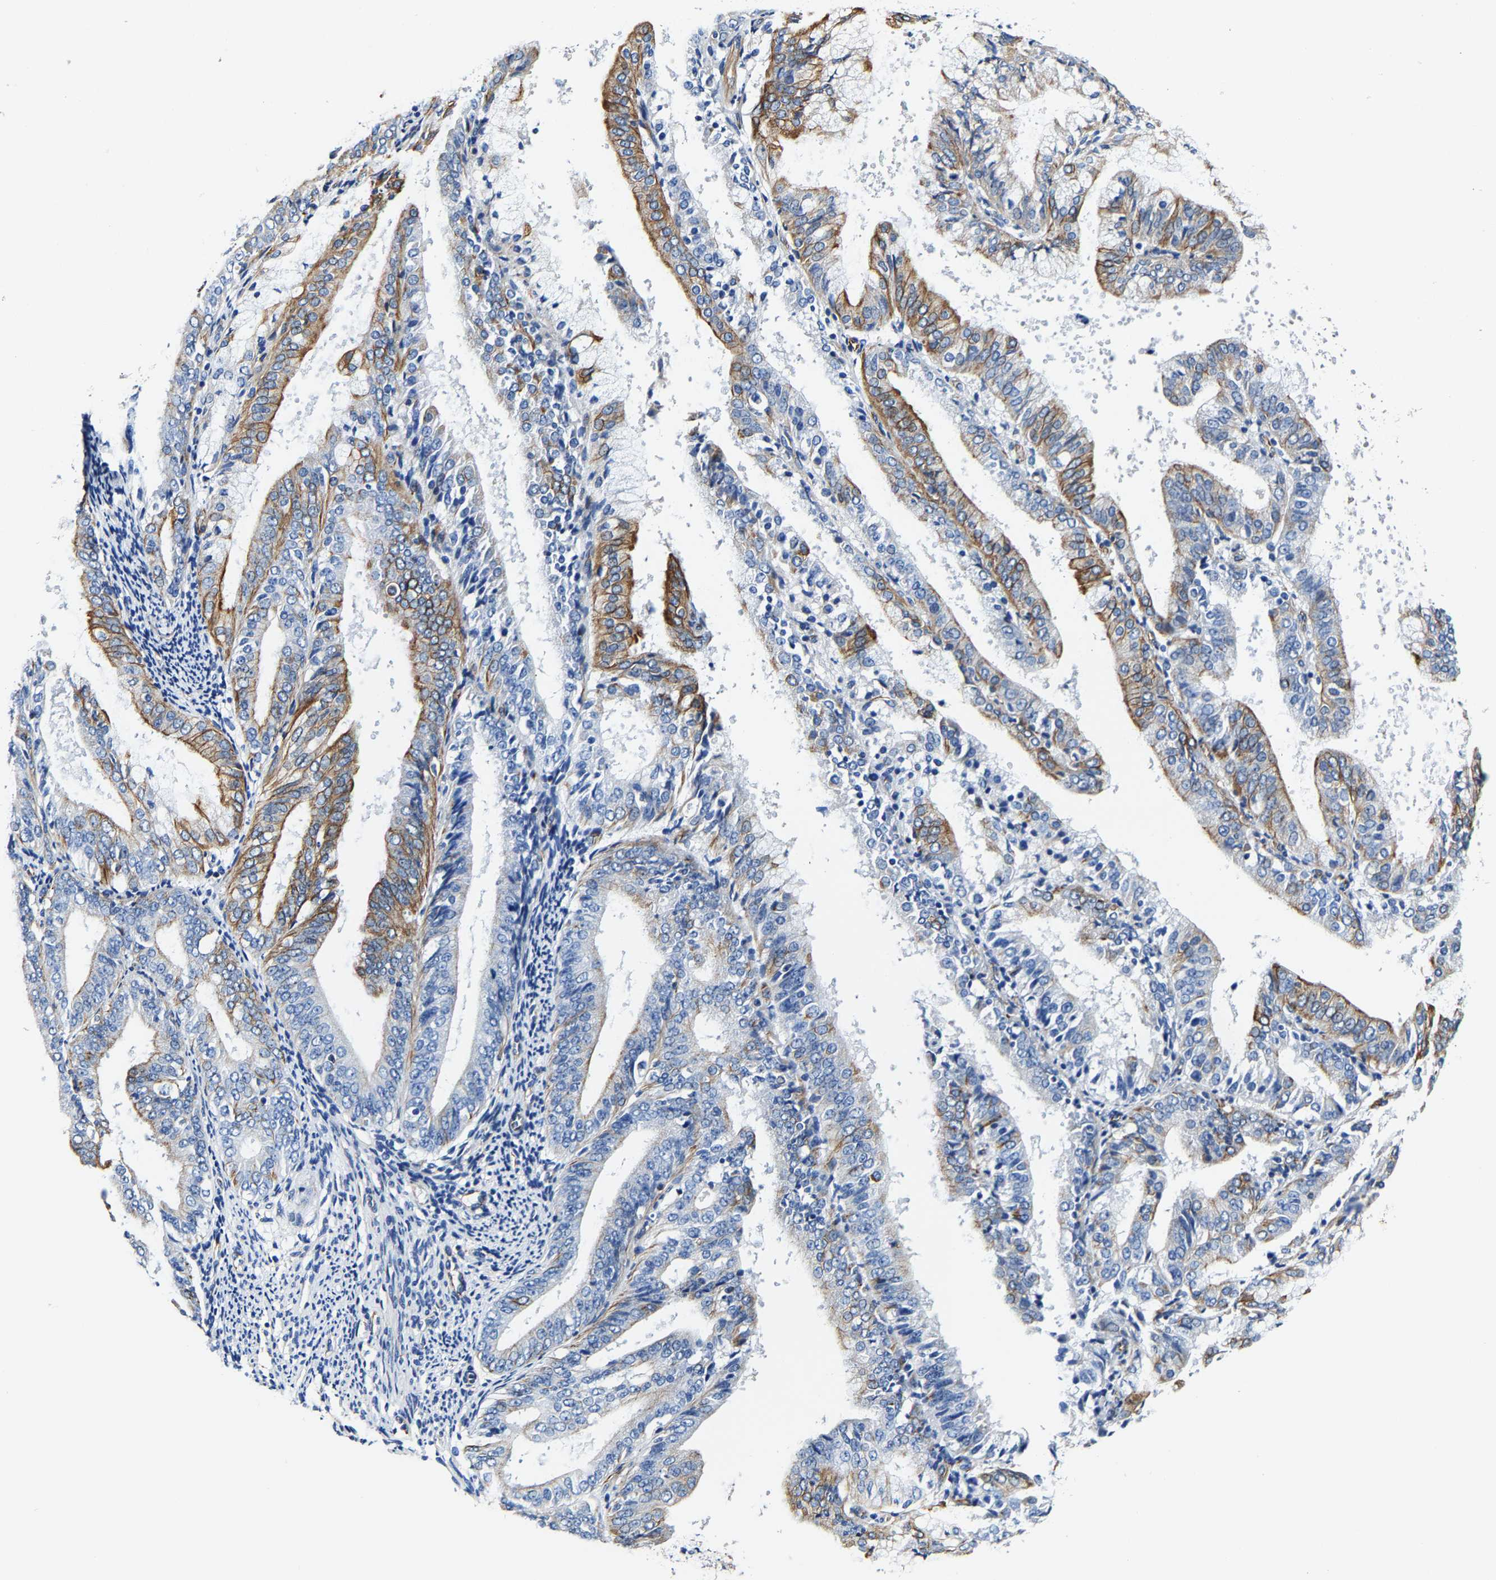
{"staining": {"intensity": "moderate", "quantity": "25%-75%", "location": "cytoplasmic/membranous"}, "tissue": "endometrial cancer", "cell_type": "Tumor cells", "image_type": "cancer", "snomed": [{"axis": "morphology", "description": "Adenocarcinoma, NOS"}, {"axis": "topography", "description": "Endometrium"}], "caption": "Immunohistochemical staining of adenocarcinoma (endometrial) demonstrates medium levels of moderate cytoplasmic/membranous staining in approximately 25%-75% of tumor cells. (Brightfield microscopy of DAB IHC at high magnification).", "gene": "MMEL1", "patient": {"sex": "female", "age": 63}}